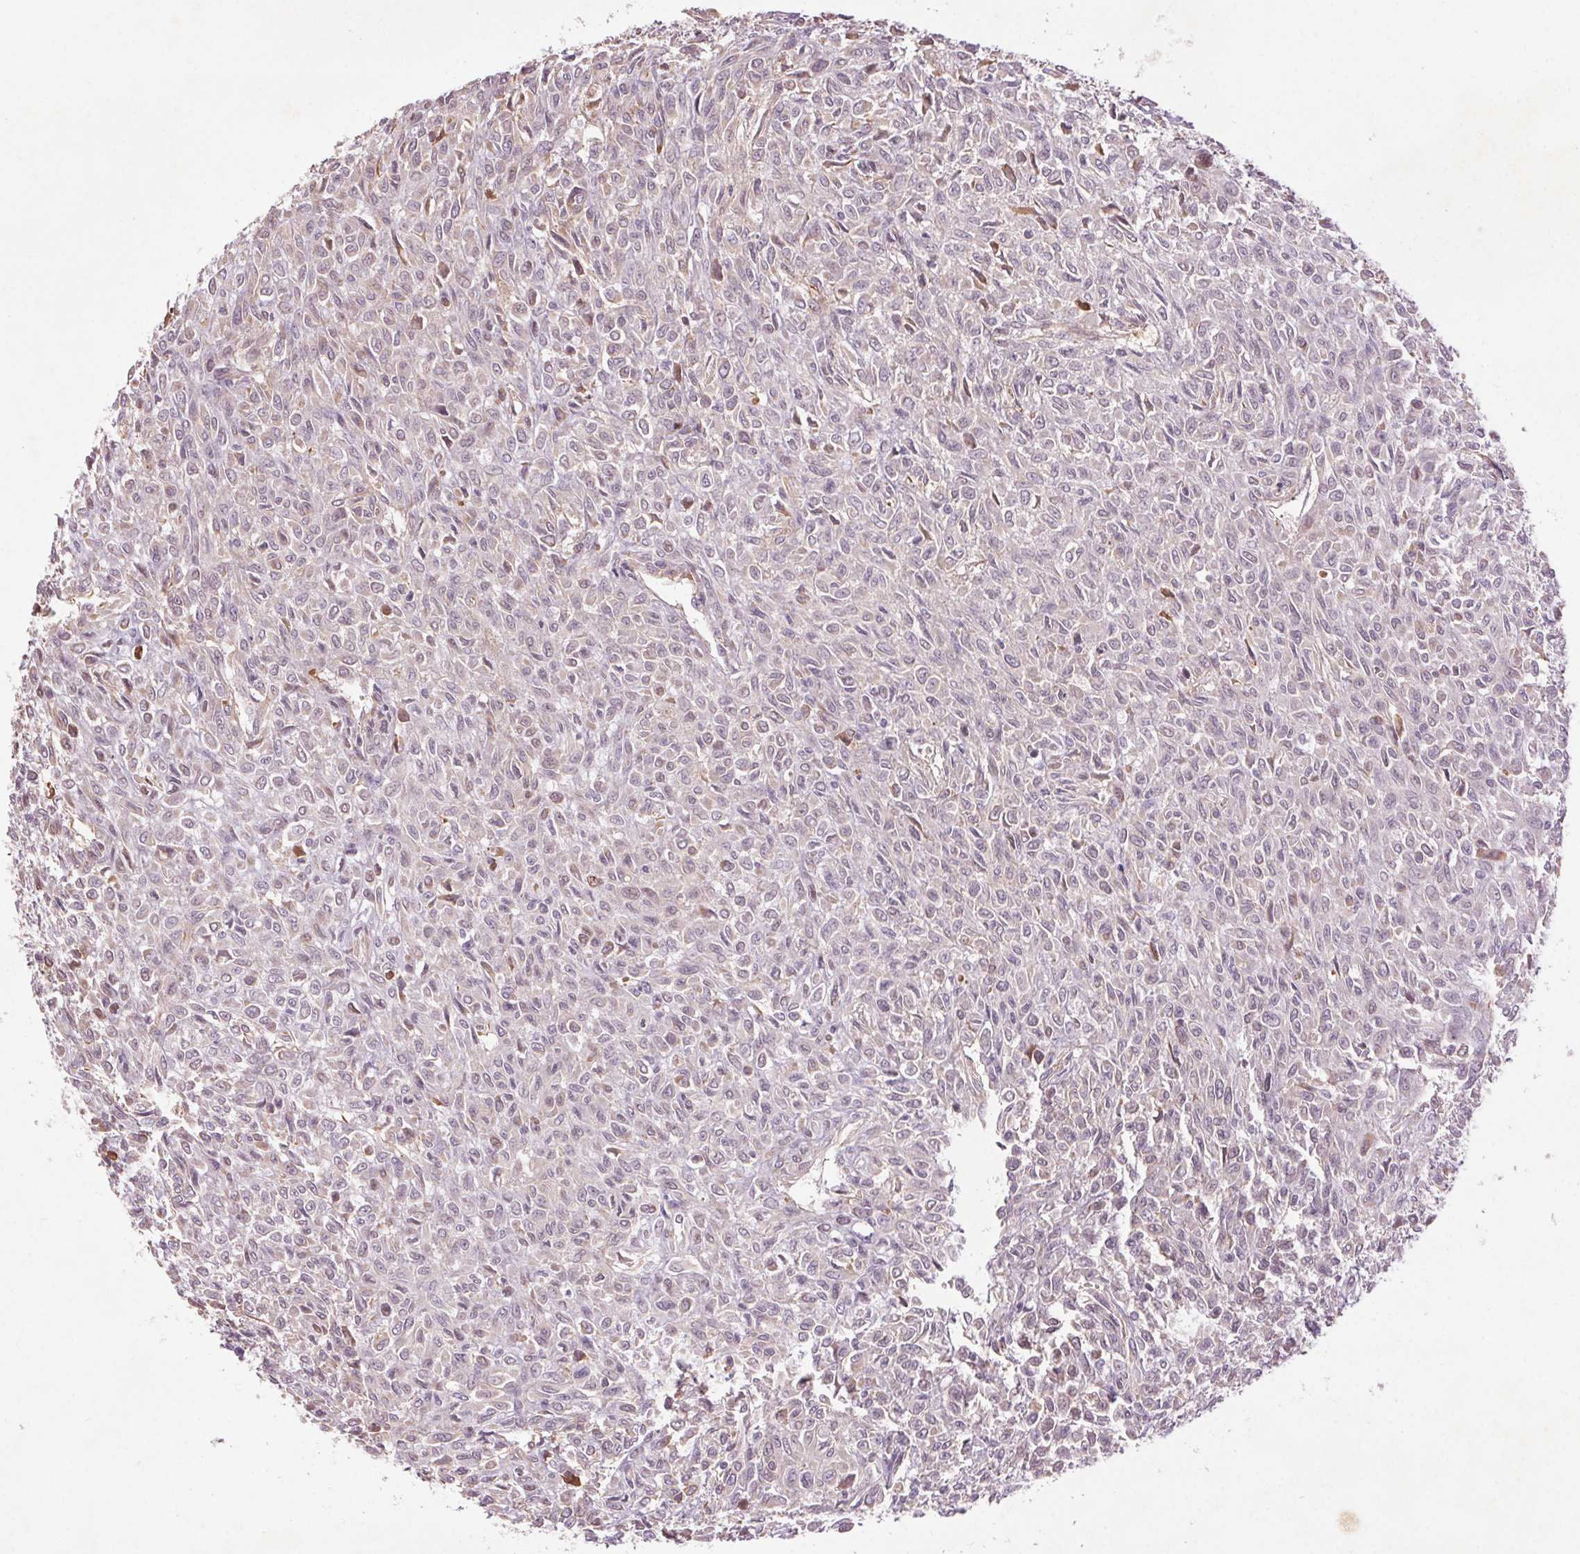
{"staining": {"intensity": "negative", "quantity": "none", "location": "none"}, "tissue": "renal cancer", "cell_type": "Tumor cells", "image_type": "cancer", "snomed": [{"axis": "morphology", "description": "Adenocarcinoma, NOS"}, {"axis": "topography", "description": "Kidney"}], "caption": "The immunohistochemistry micrograph has no significant expression in tumor cells of renal cancer tissue.", "gene": "CCSER1", "patient": {"sex": "male", "age": 58}}